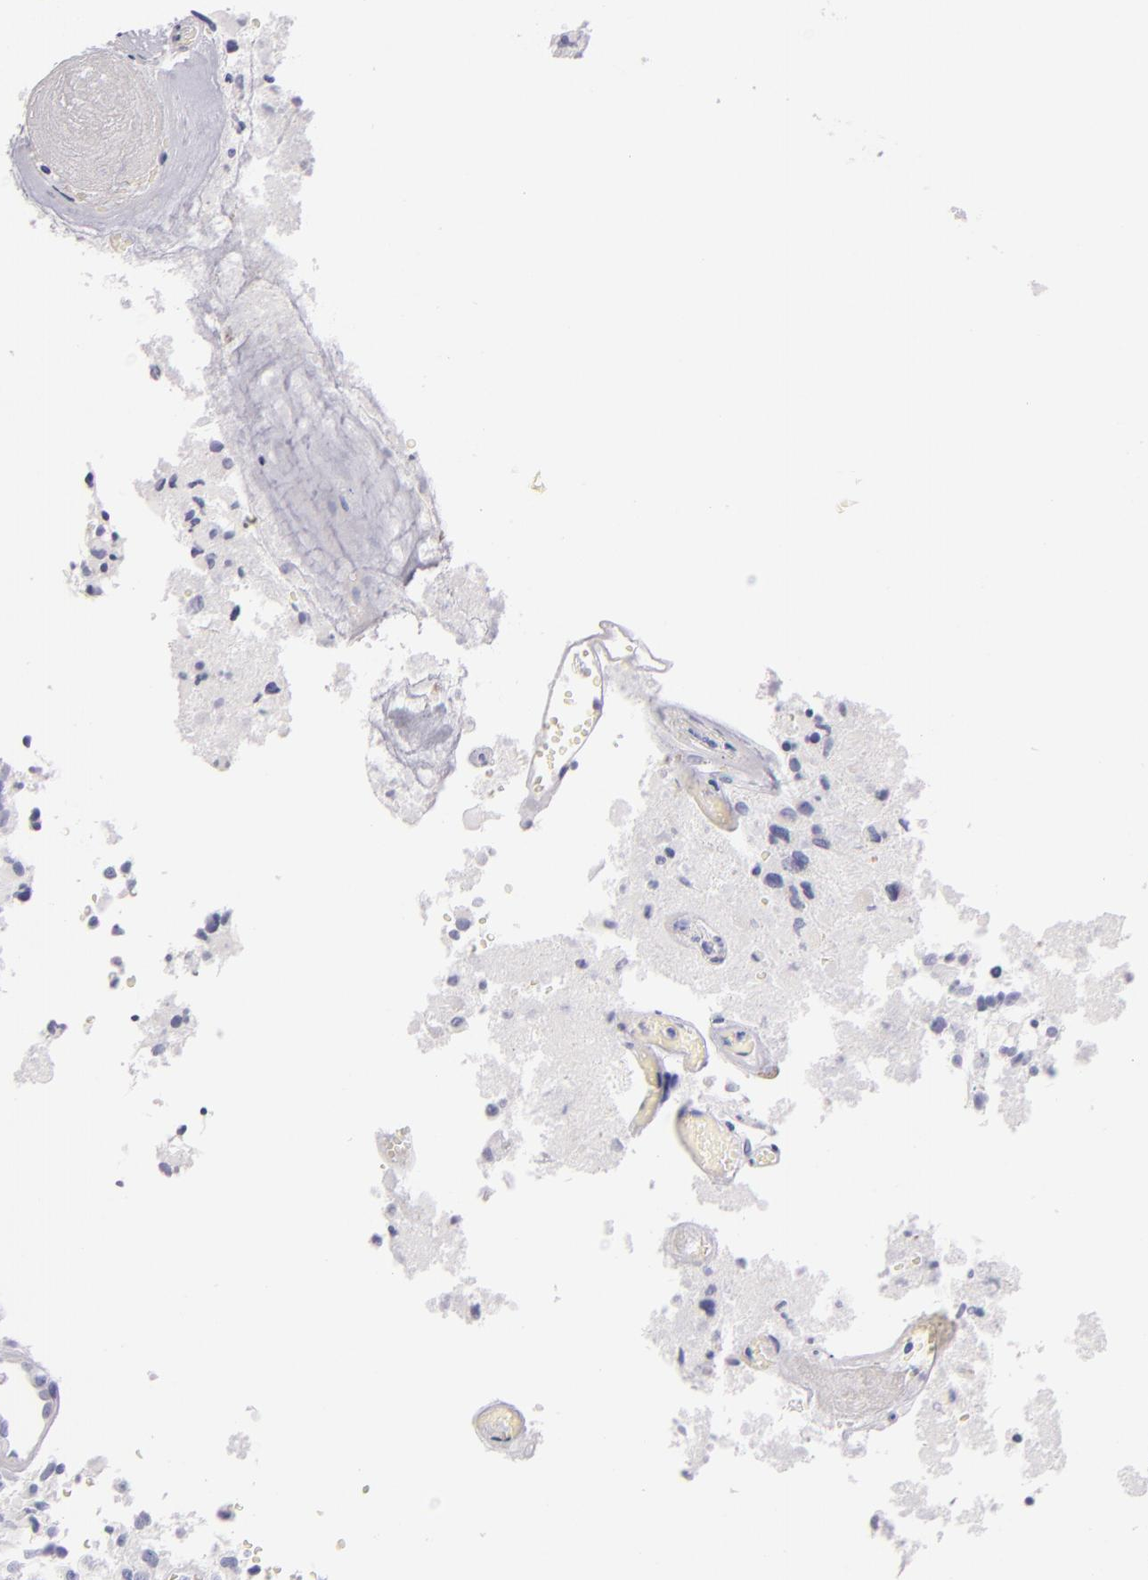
{"staining": {"intensity": "negative", "quantity": "none", "location": "none"}, "tissue": "glioma", "cell_type": "Tumor cells", "image_type": "cancer", "snomed": [{"axis": "morphology", "description": "Glioma, malignant, High grade"}, {"axis": "topography", "description": "Brain"}], "caption": "This micrograph is of high-grade glioma (malignant) stained with immunohistochemistry to label a protein in brown with the nuclei are counter-stained blue. There is no staining in tumor cells.", "gene": "TPSD1", "patient": {"sex": "male", "age": 69}}